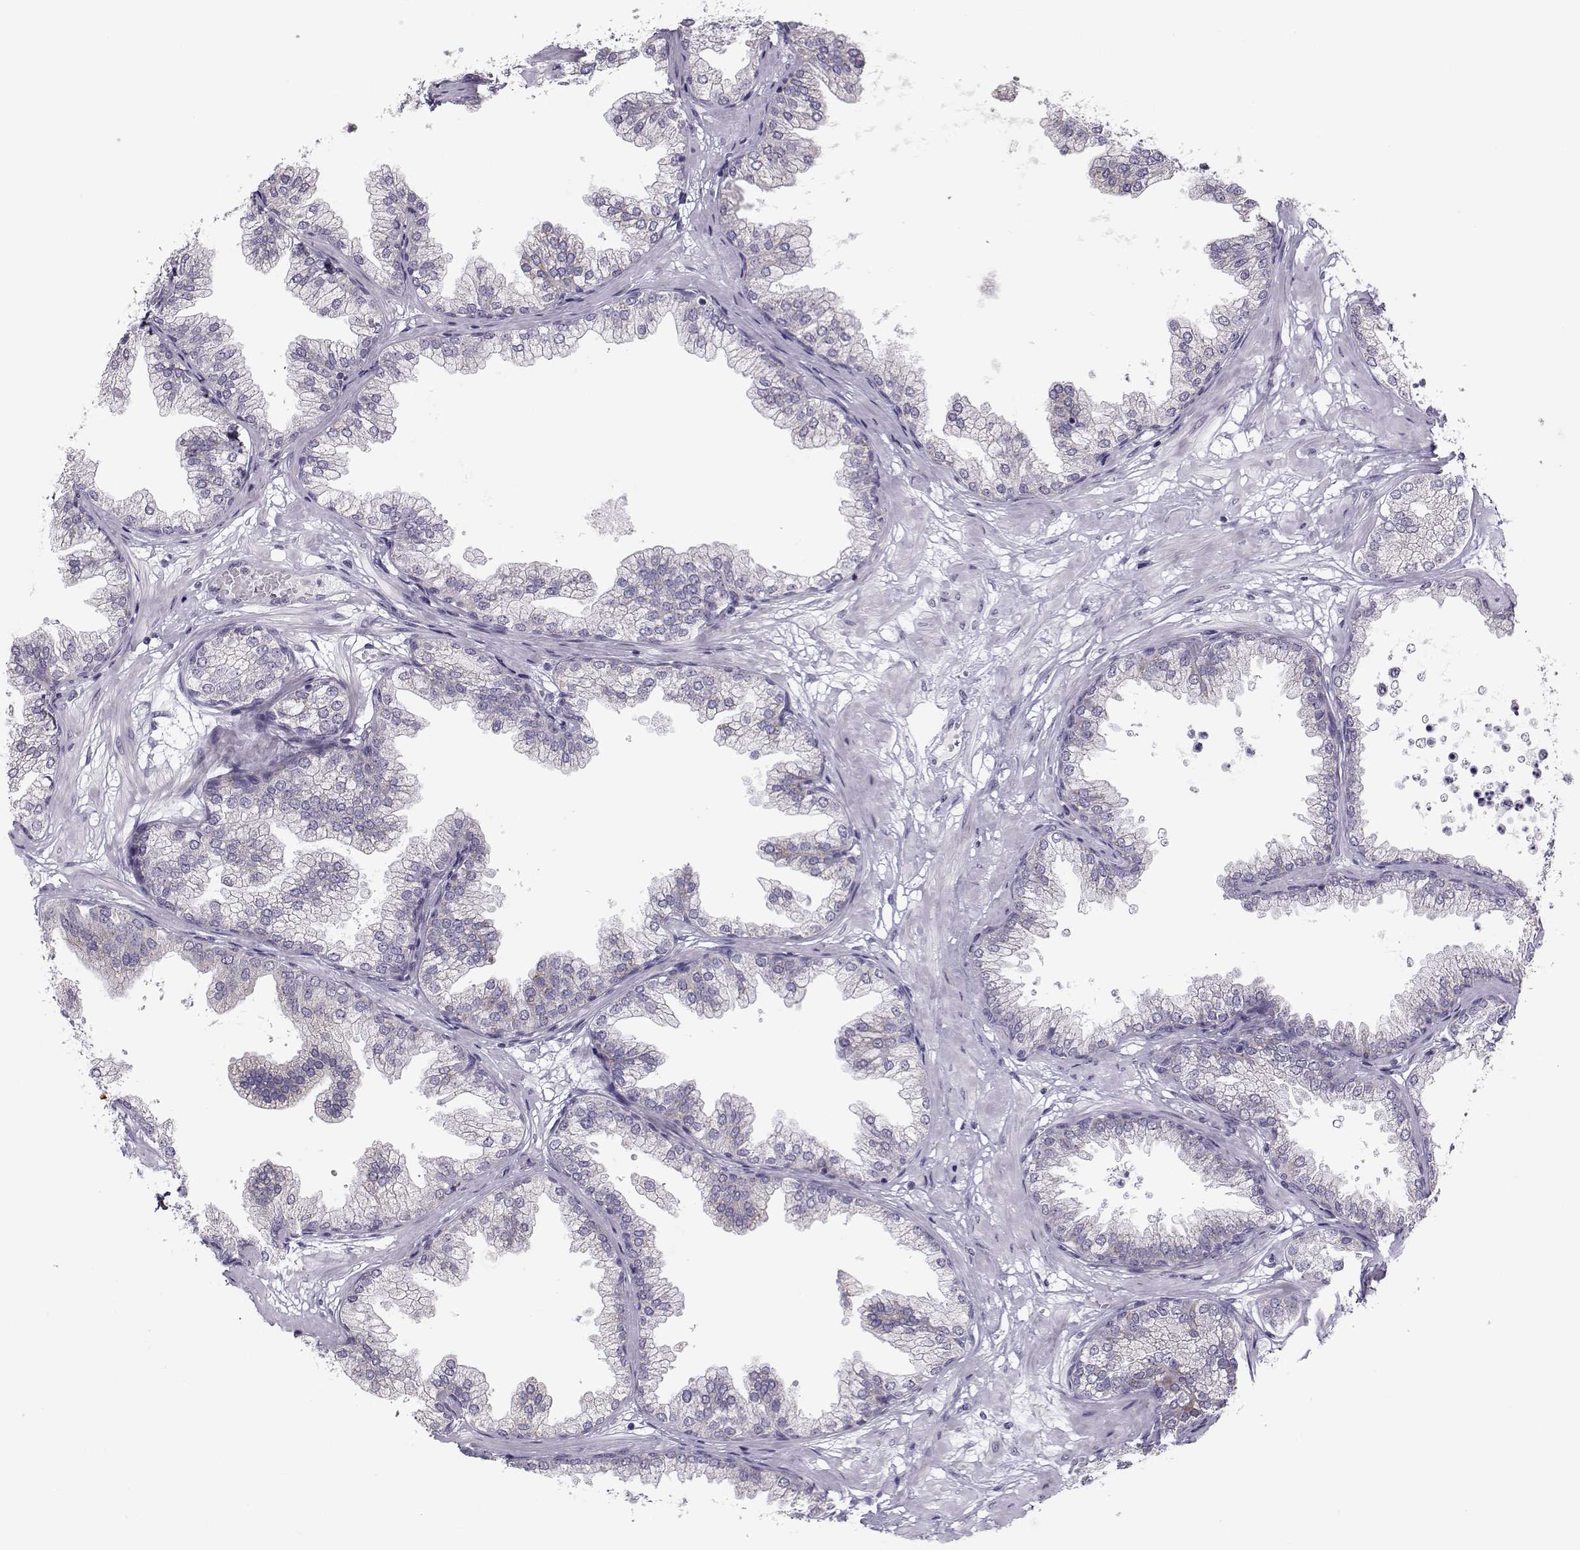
{"staining": {"intensity": "negative", "quantity": "none", "location": "none"}, "tissue": "prostate", "cell_type": "Glandular cells", "image_type": "normal", "snomed": [{"axis": "morphology", "description": "Normal tissue, NOS"}, {"axis": "topography", "description": "Prostate"}], "caption": "Immunohistochemistry image of benign prostate stained for a protein (brown), which reveals no positivity in glandular cells. (DAB immunohistochemistry (IHC), high magnification).", "gene": "KLF17", "patient": {"sex": "male", "age": 37}}